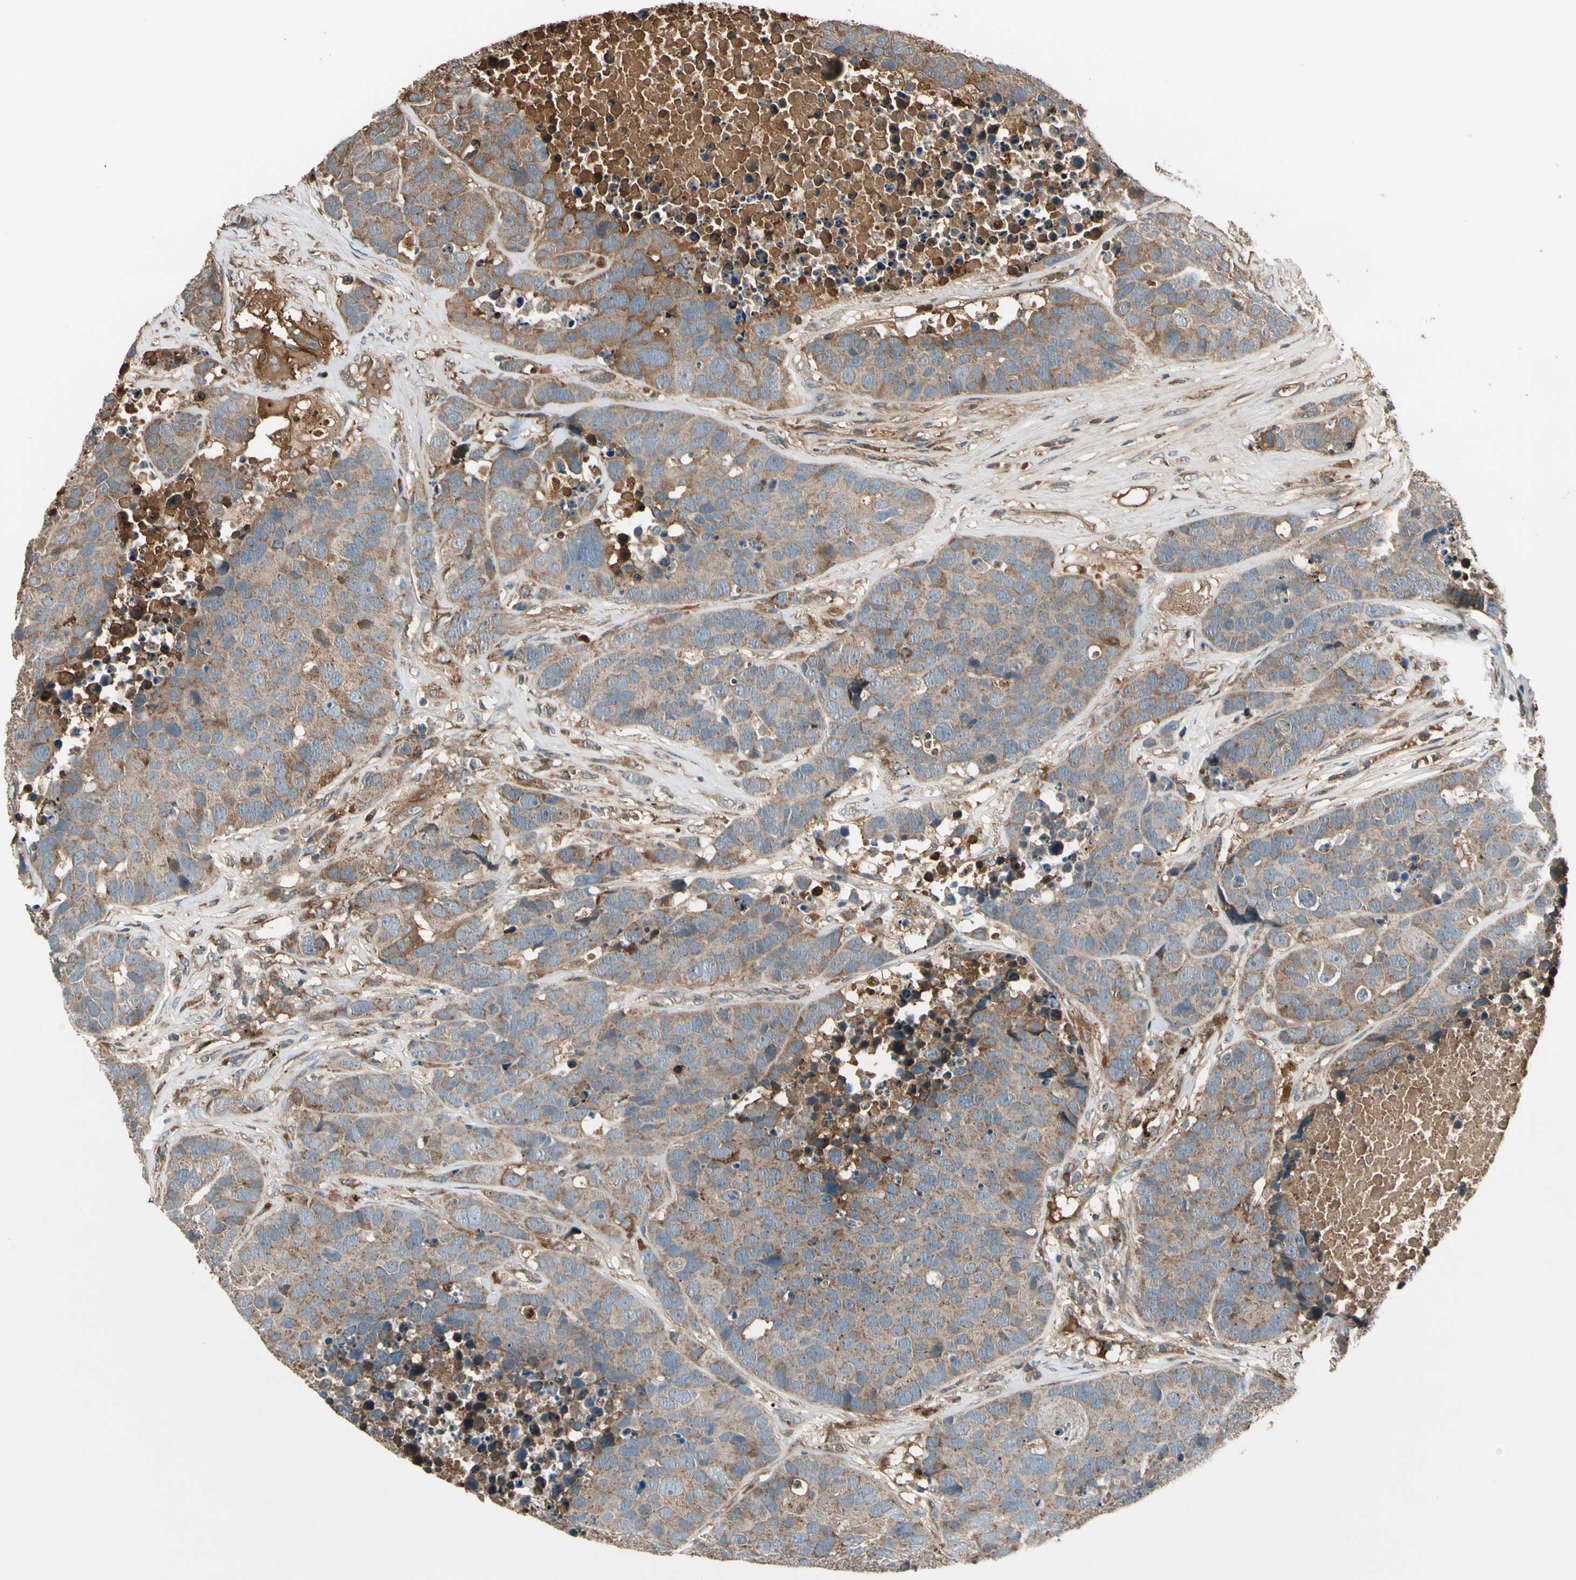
{"staining": {"intensity": "weak", "quantity": ">75%", "location": "cytoplasmic/membranous"}, "tissue": "carcinoid", "cell_type": "Tumor cells", "image_type": "cancer", "snomed": [{"axis": "morphology", "description": "Carcinoid, malignant, NOS"}, {"axis": "topography", "description": "Lung"}], "caption": "Weak cytoplasmic/membranous protein expression is appreciated in about >75% of tumor cells in carcinoid. (Stains: DAB (3,3'-diaminobenzidine) in brown, nuclei in blue, Microscopy: brightfield microscopy at high magnification).", "gene": "STX11", "patient": {"sex": "male", "age": 60}}